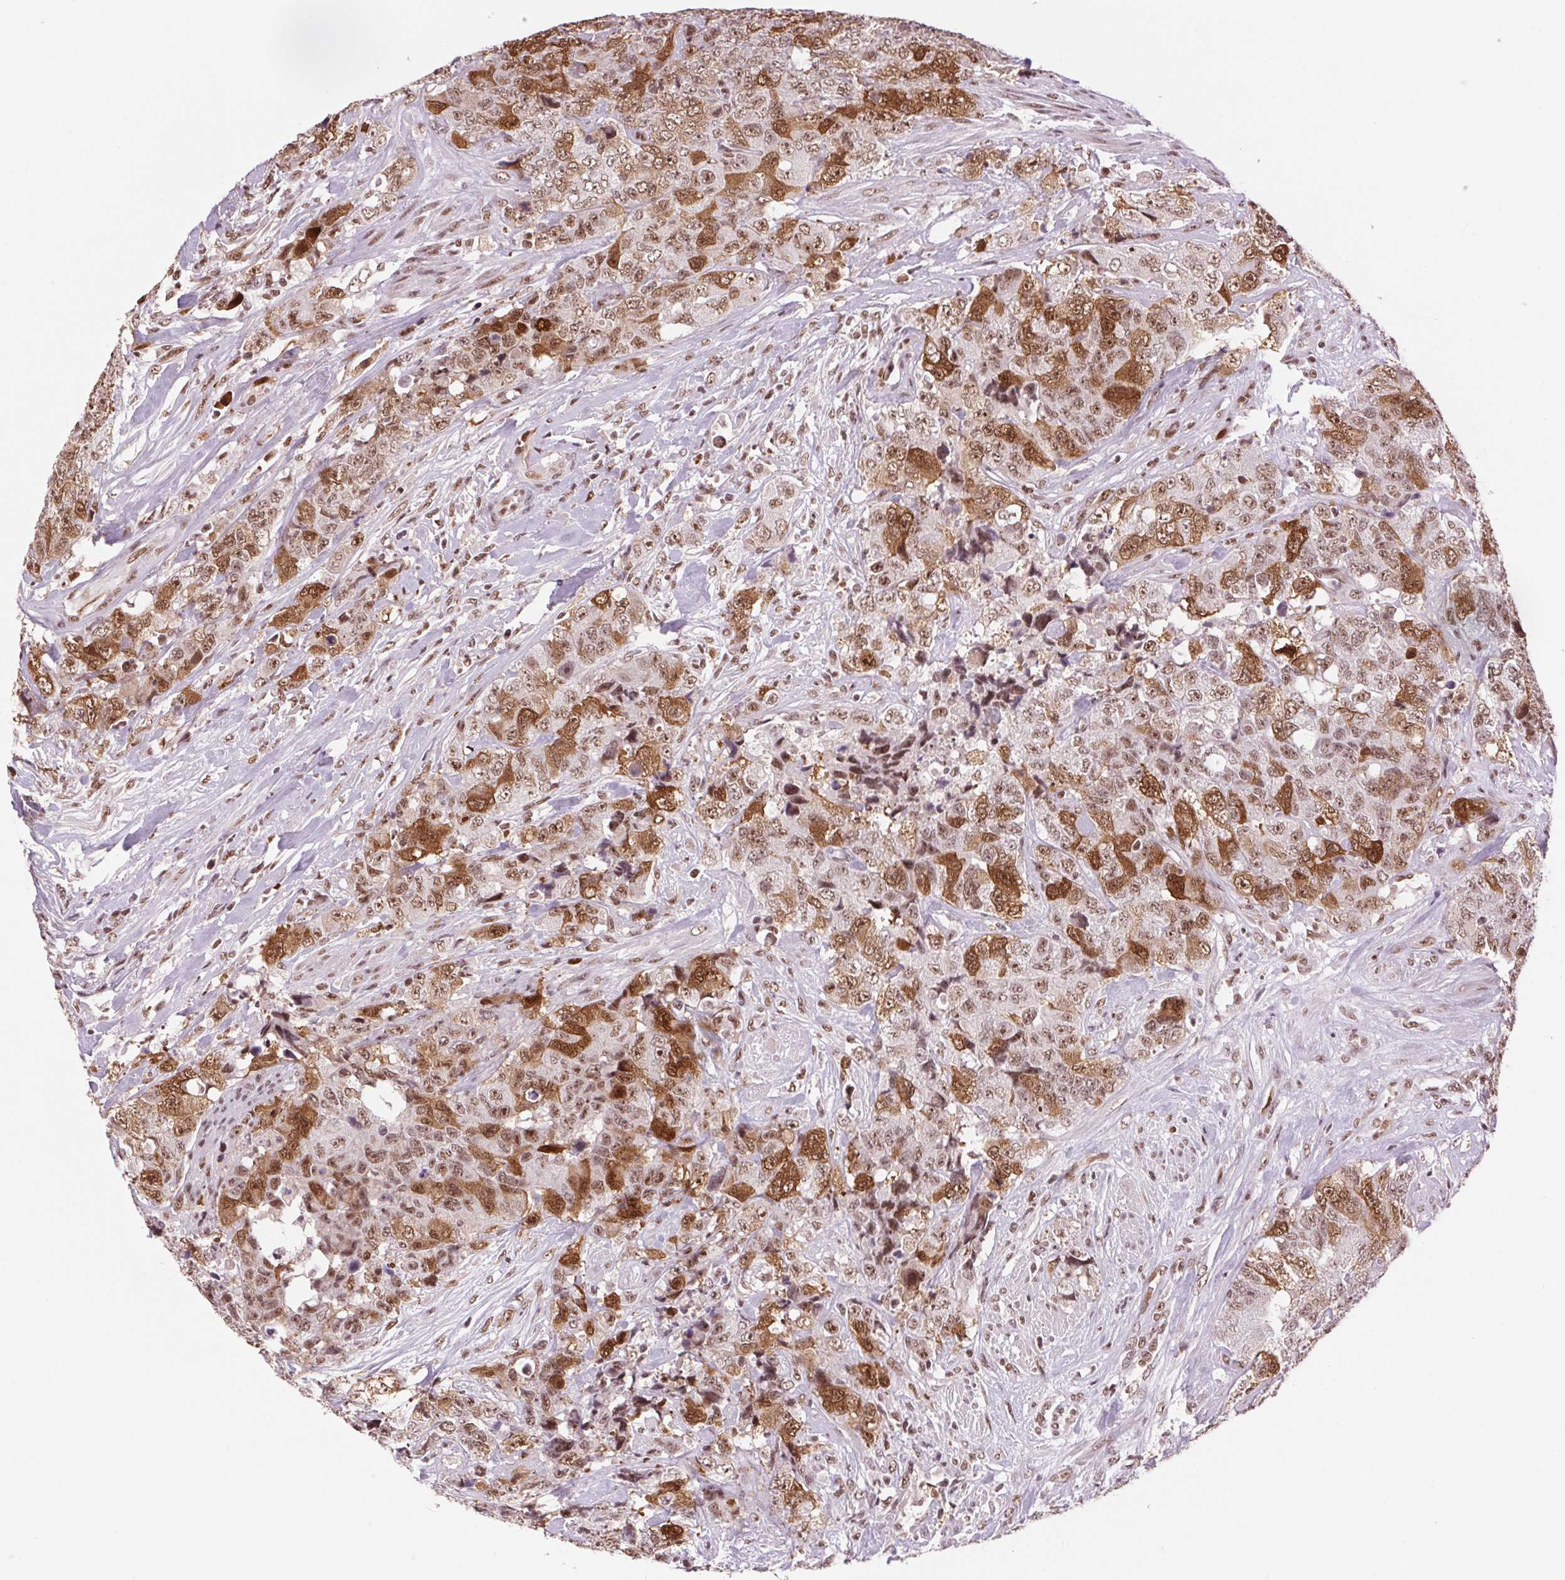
{"staining": {"intensity": "moderate", "quantity": ">75%", "location": "cytoplasmic/membranous,nuclear"}, "tissue": "urothelial cancer", "cell_type": "Tumor cells", "image_type": "cancer", "snomed": [{"axis": "morphology", "description": "Urothelial carcinoma, High grade"}, {"axis": "topography", "description": "Urinary bladder"}], "caption": "Immunohistochemical staining of urothelial cancer demonstrates medium levels of moderate cytoplasmic/membranous and nuclear protein expression in about >75% of tumor cells.", "gene": "CD2BP2", "patient": {"sex": "female", "age": 78}}